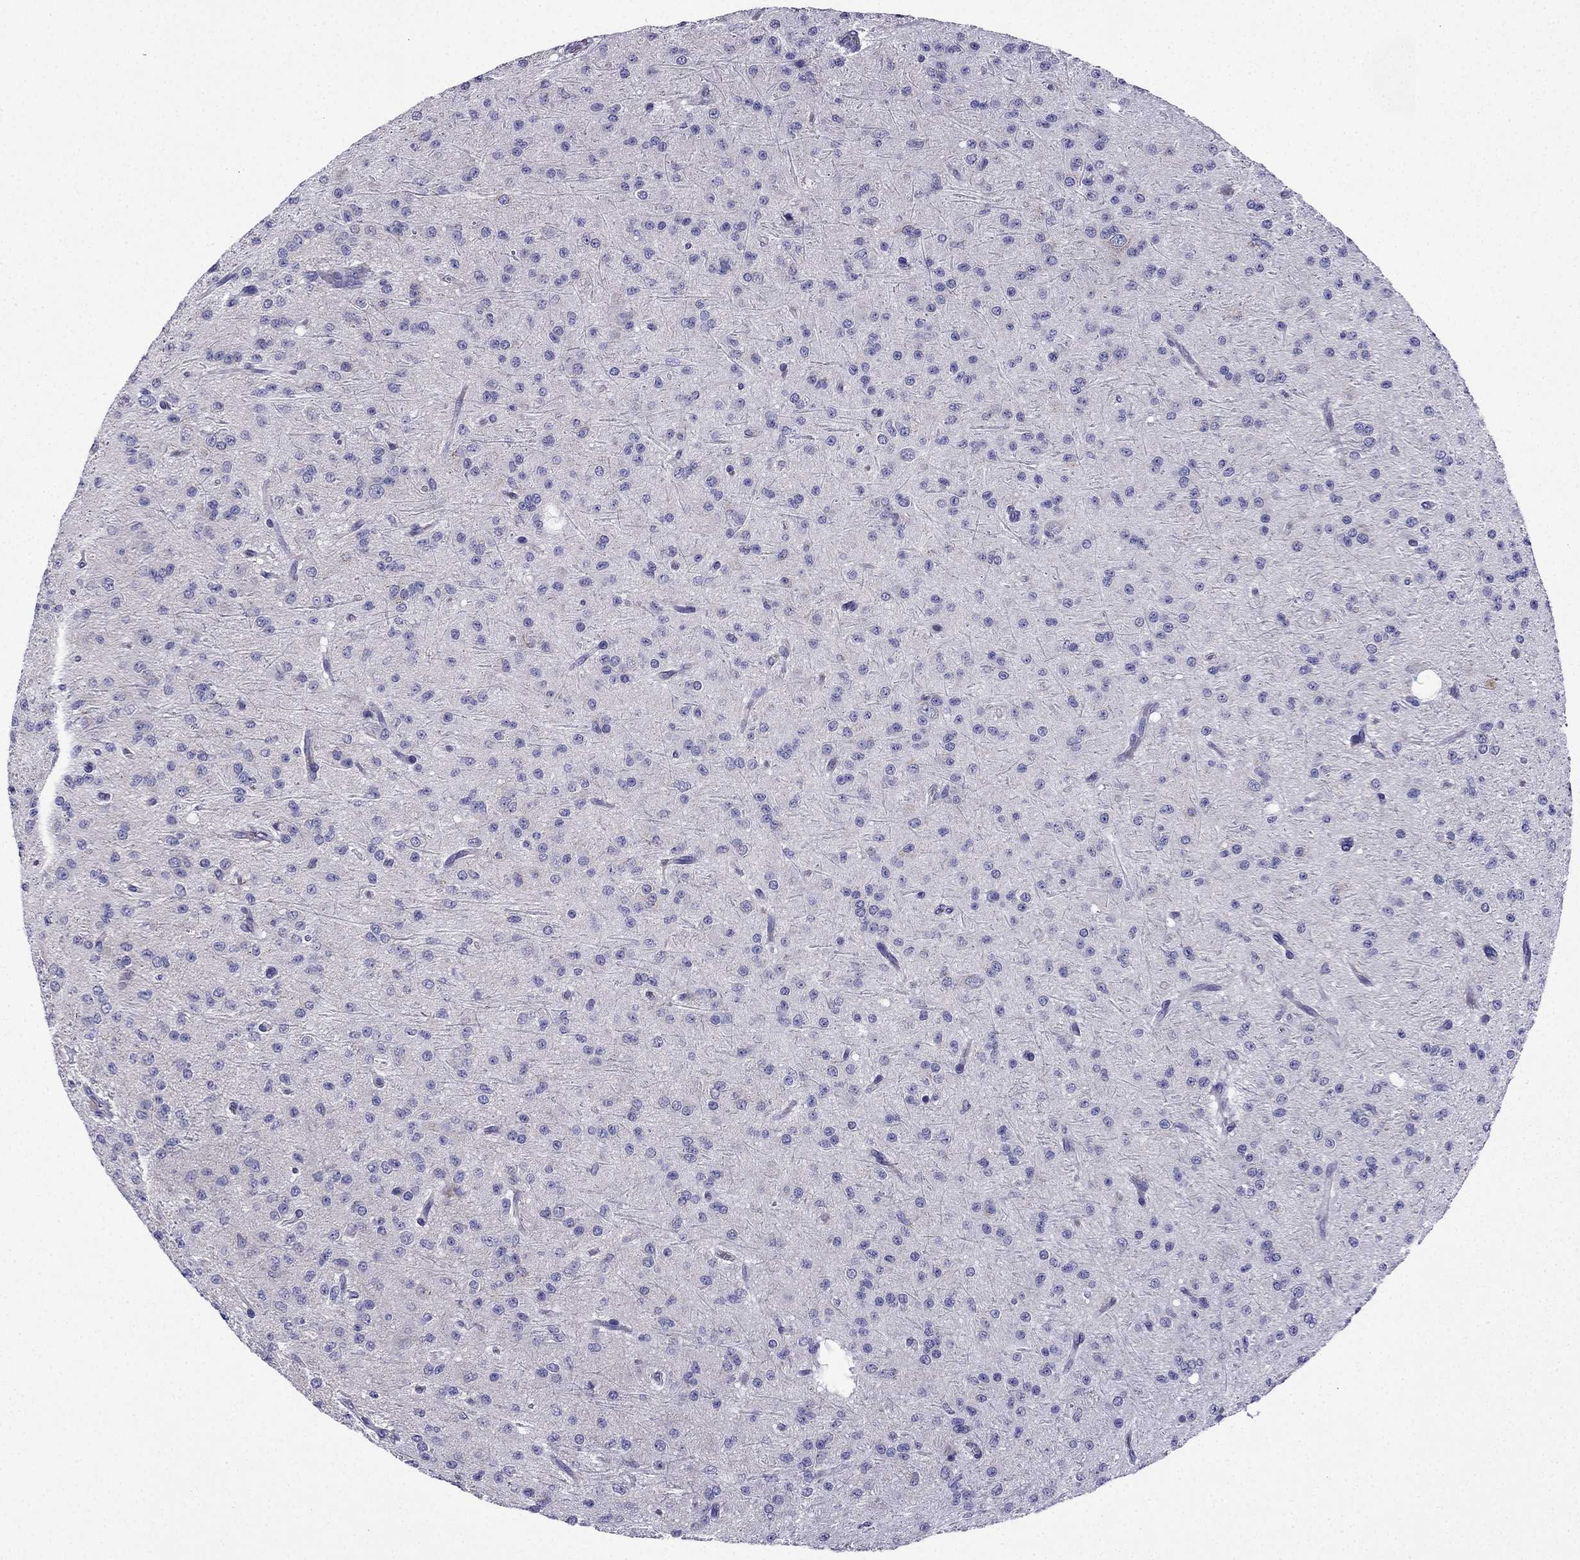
{"staining": {"intensity": "negative", "quantity": "none", "location": "none"}, "tissue": "glioma", "cell_type": "Tumor cells", "image_type": "cancer", "snomed": [{"axis": "morphology", "description": "Glioma, malignant, Low grade"}, {"axis": "topography", "description": "Brain"}], "caption": "This is an IHC histopathology image of malignant low-grade glioma. There is no positivity in tumor cells.", "gene": "KIF5A", "patient": {"sex": "male", "age": 27}}